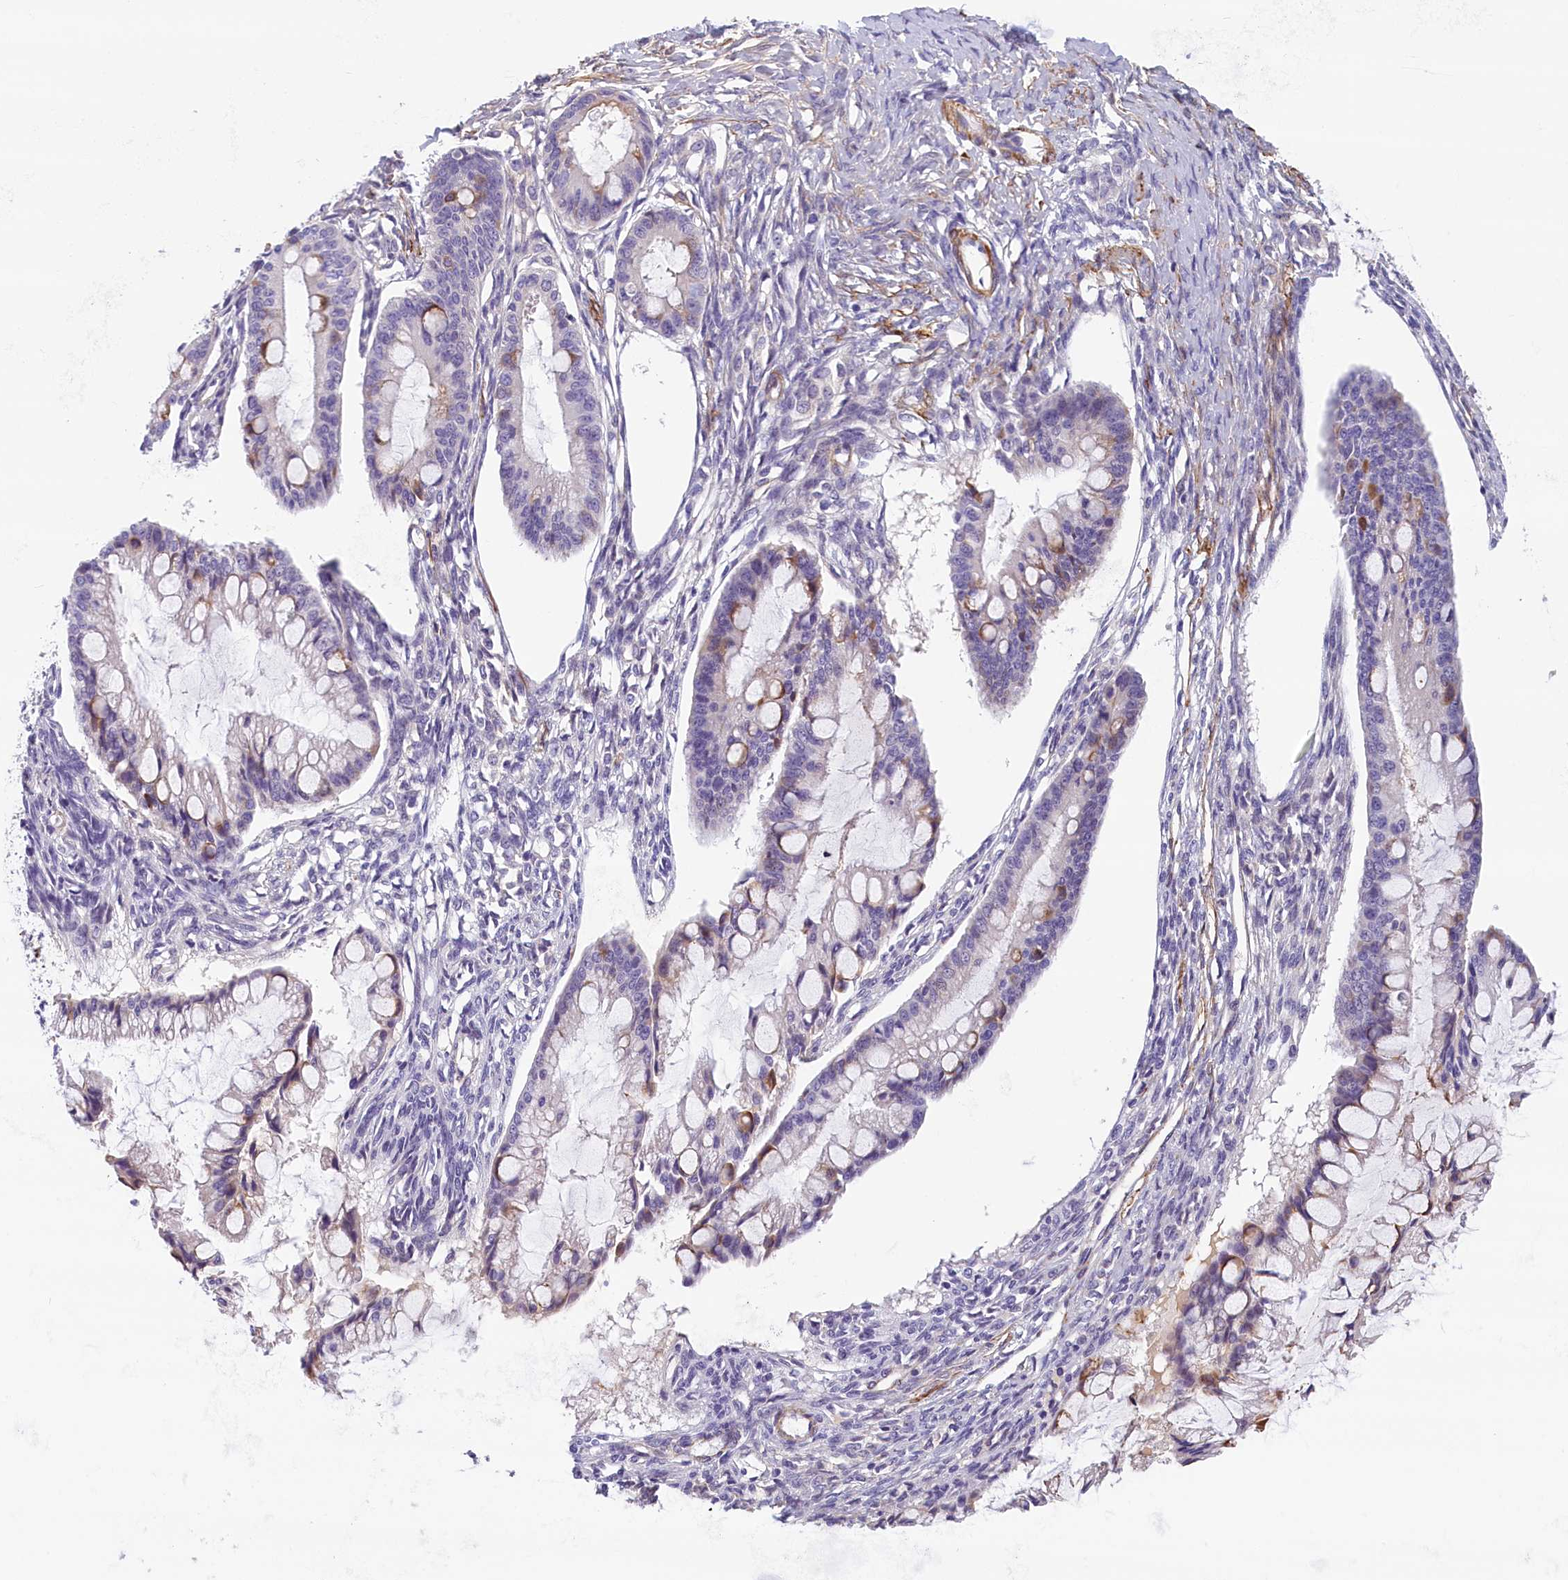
{"staining": {"intensity": "moderate", "quantity": "<25%", "location": "cytoplasmic/membranous"}, "tissue": "ovarian cancer", "cell_type": "Tumor cells", "image_type": "cancer", "snomed": [{"axis": "morphology", "description": "Cystadenocarcinoma, mucinous, NOS"}, {"axis": "topography", "description": "Ovary"}], "caption": "Protein staining of ovarian cancer (mucinous cystadenocarcinoma) tissue reveals moderate cytoplasmic/membranous expression in about <25% of tumor cells.", "gene": "BCL2L13", "patient": {"sex": "female", "age": 73}}